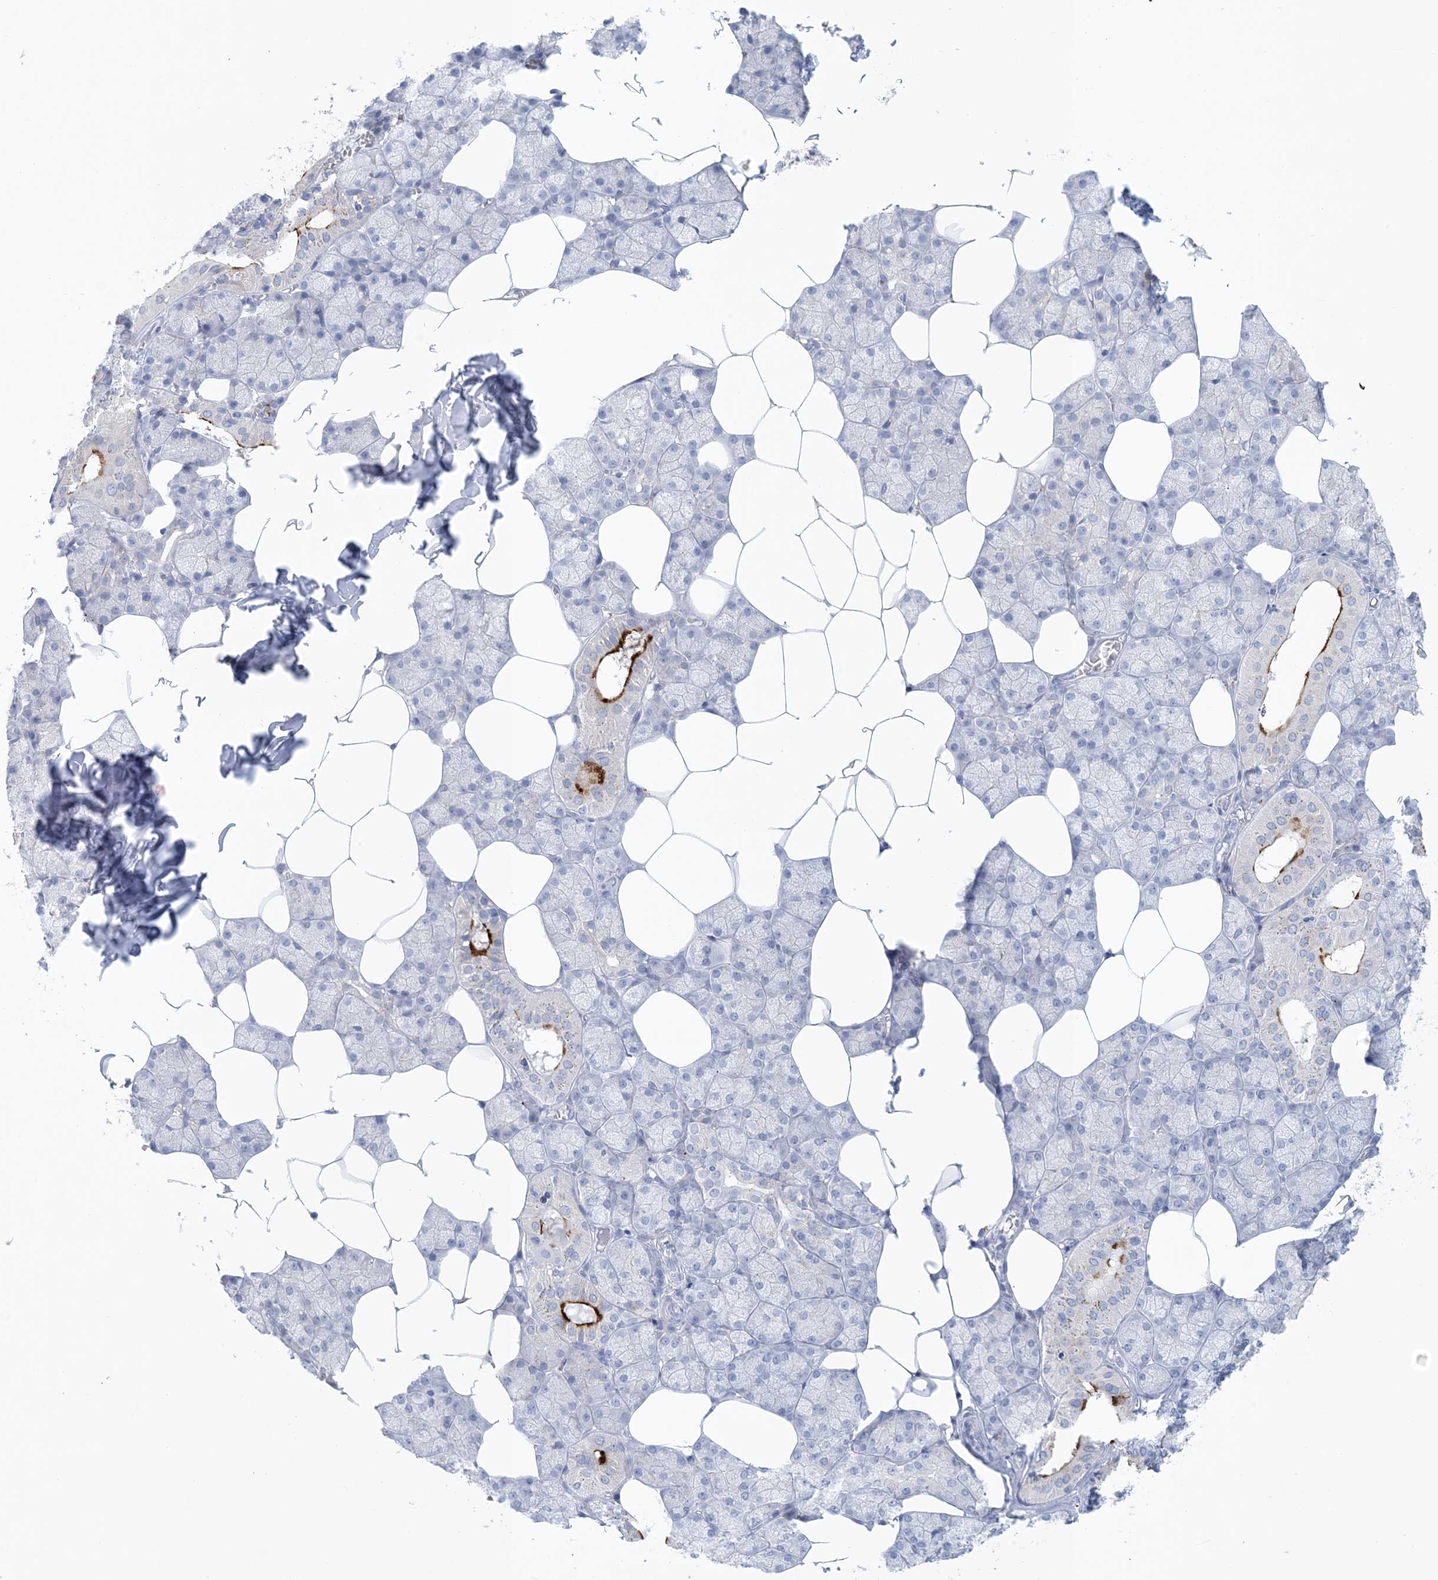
{"staining": {"intensity": "strong", "quantity": "<25%", "location": "cytoplasmic/membranous"}, "tissue": "salivary gland", "cell_type": "Glandular cells", "image_type": "normal", "snomed": [{"axis": "morphology", "description": "Normal tissue, NOS"}, {"axis": "topography", "description": "Salivary gland"}], "caption": "This photomicrograph reveals immunohistochemistry (IHC) staining of benign human salivary gland, with medium strong cytoplasmic/membranous positivity in approximately <25% of glandular cells.", "gene": "GABRG1", "patient": {"sex": "male", "age": 62}}